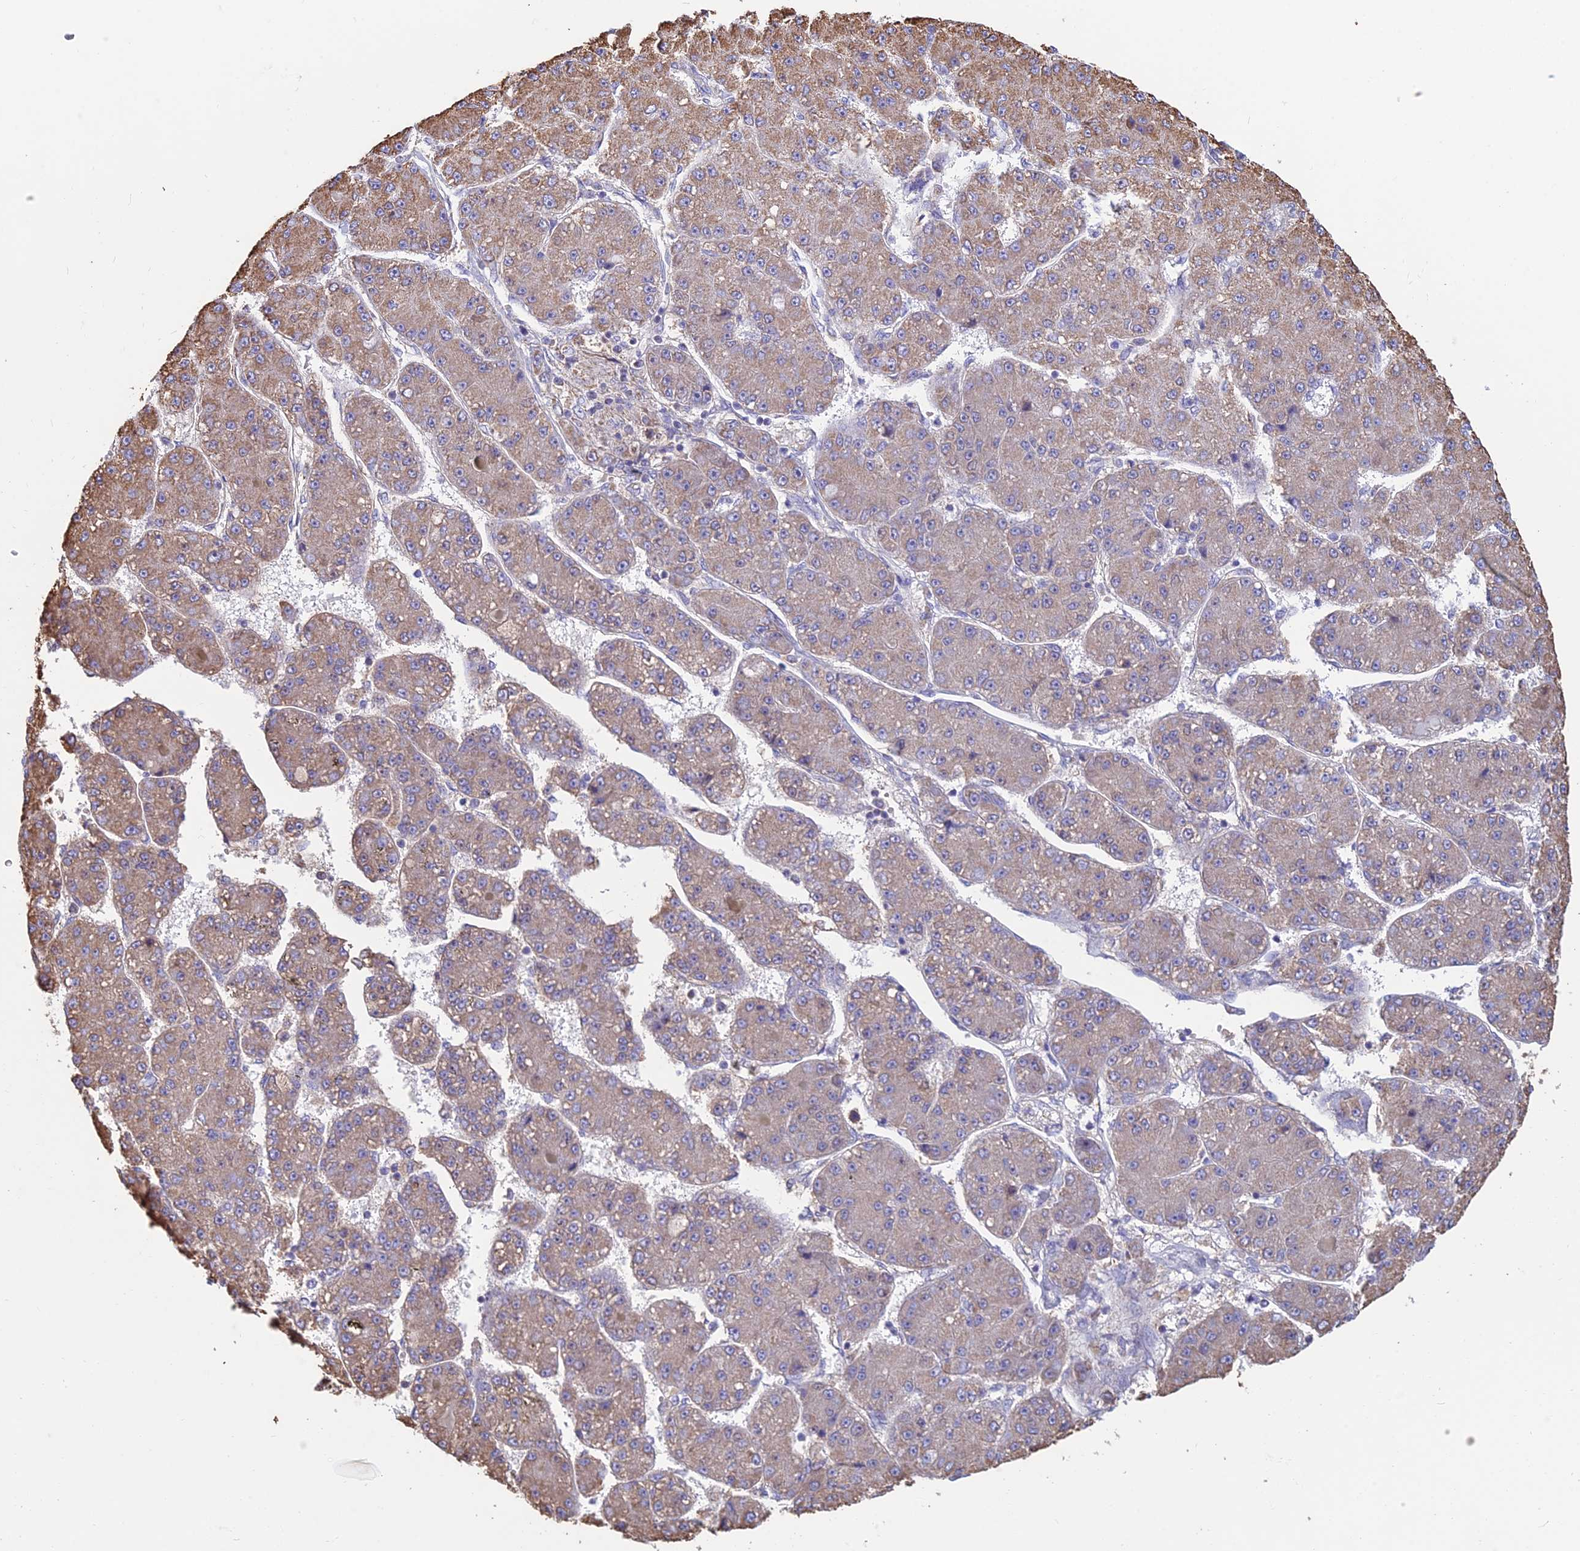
{"staining": {"intensity": "moderate", "quantity": "25%-75%", "location": "cytoplasmic/membranous"}, "tissue": "liver cancer", "cell_type": "Tumor cells", "image_type": "cancer", "snomed": [{"axis": "morphology", "description": "Carcinoma, Hepatocellular, NOS"}, {"axis": "topography", "description": "Liver"}], "caption": "Hepatocellular carcinoma (liver) tissue exhibits moderate cytoplasmic/membranous positivity in approximately 25%-75% of tumor cells", "gene": "OR2W3", "patient": {"sex": "male", "age": 67}}